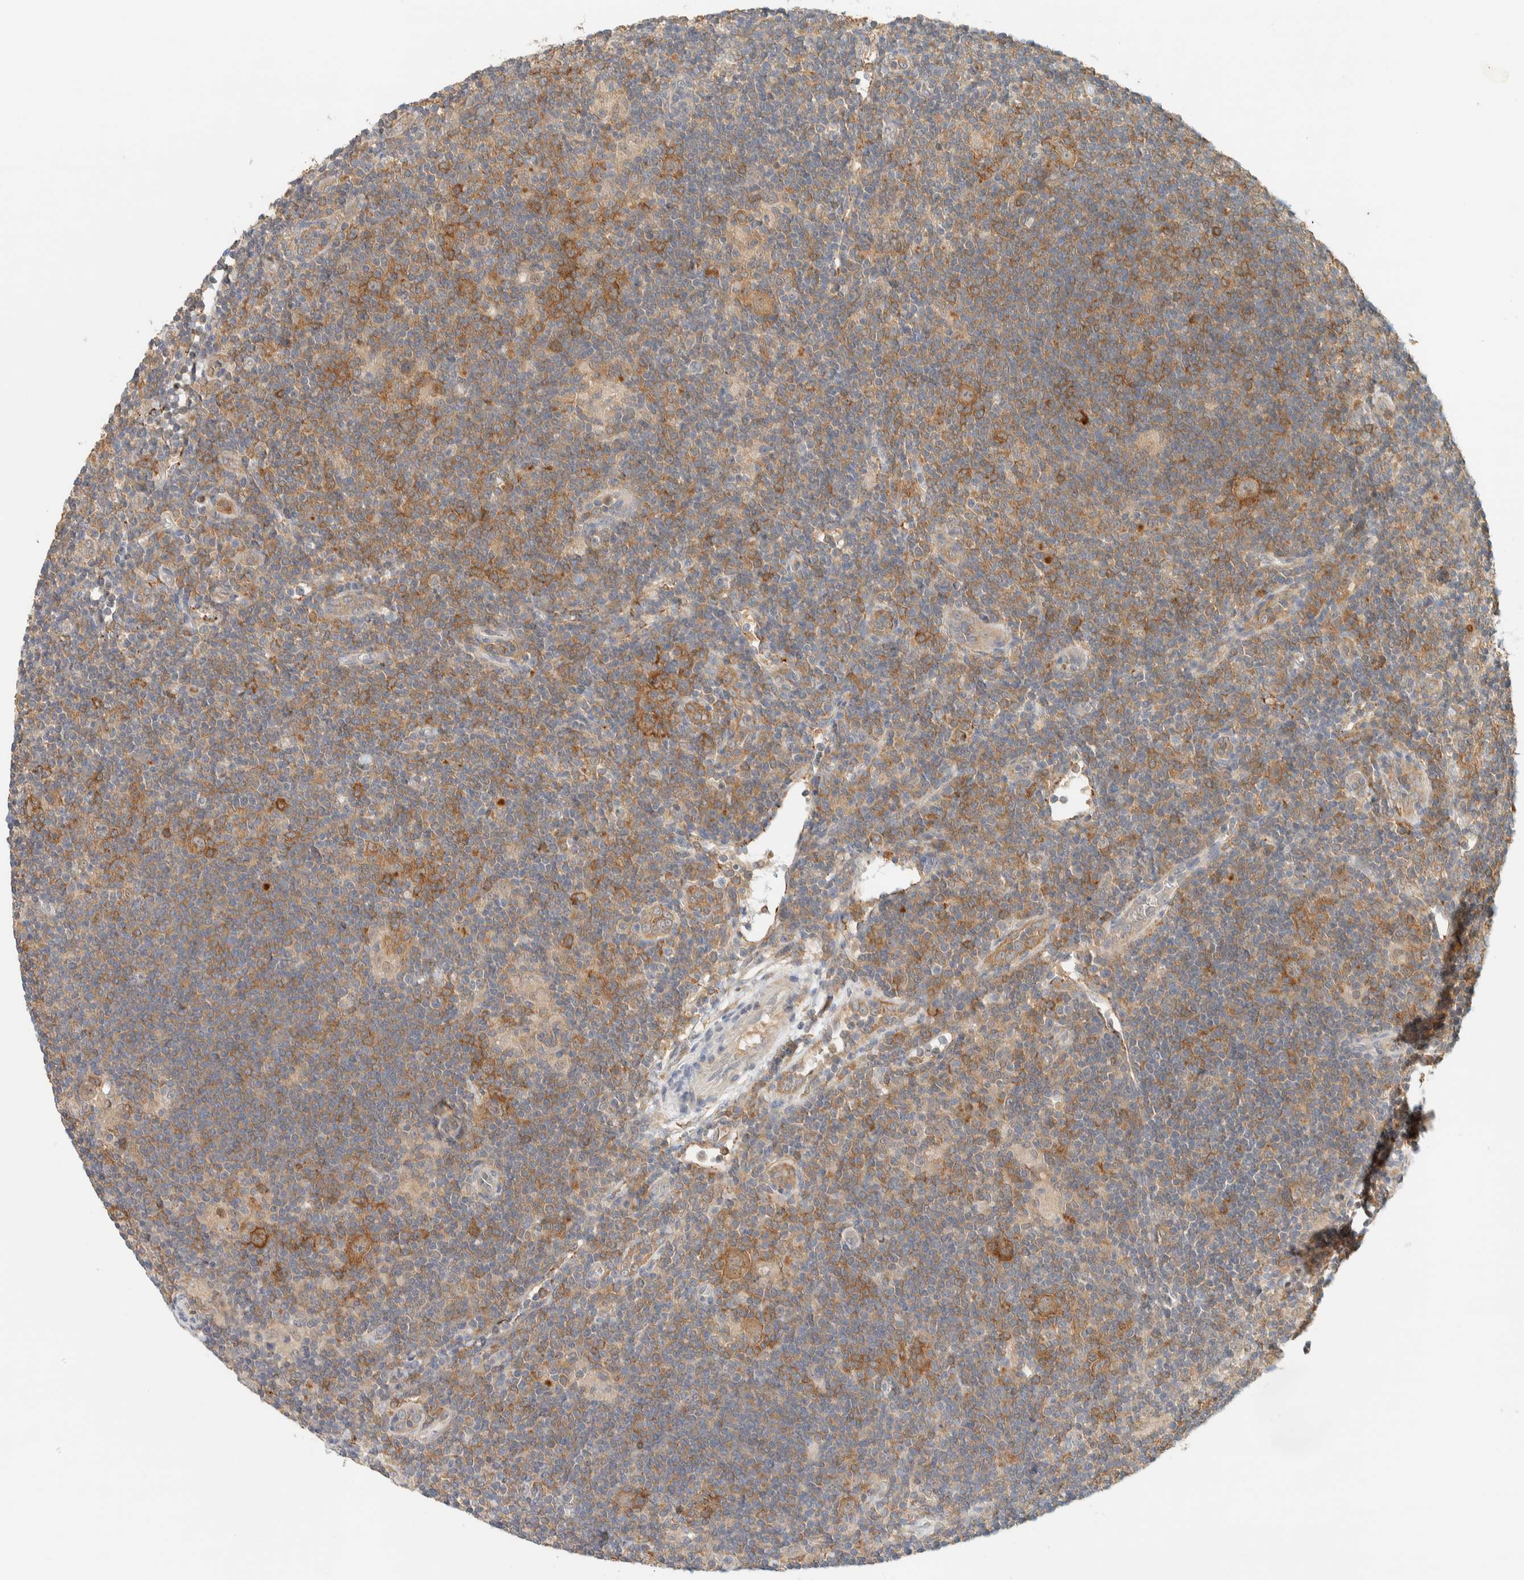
{"staining": {"intensity": "moderate", "quantity": "25%-75%", "location": "cytoplasmic/membranous"}, "tissue": "lymphoma", "cell_type": "Tumor cells", "image_type": "cancer", "snomed": [{"axis": "morphology", "description": "Hodgkin's disease, NOS"}, {"axis": "topography", "description": "Lymph node"}], "caption": "Approximately 25%-75% of tumor cells in Hodgkin's disease show moderate cytoplasmic/membranous protein positivity as visualized by brown immunohistochemical staining.", "gene": "RAB11FIP1", "patient": {"sex": "female", "age": 57}}